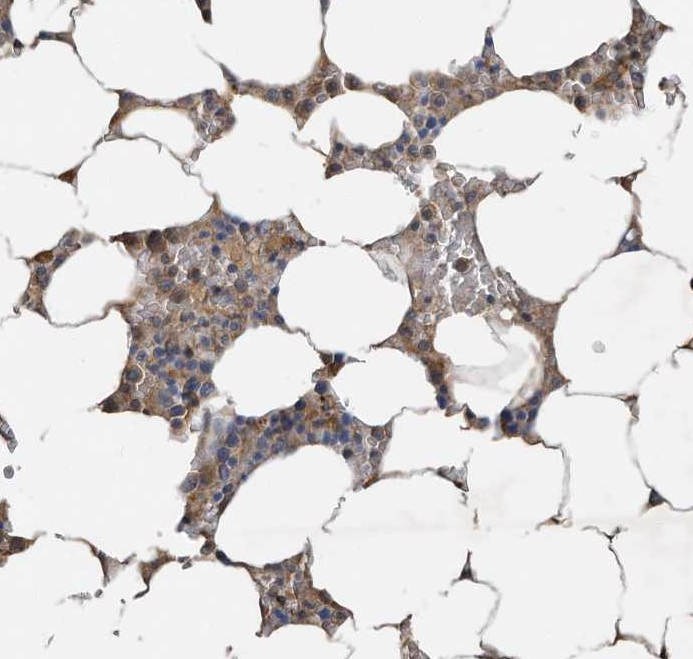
{"staining": {"intensity": "negative", "quantity": "none", "location": "none"}, "tissue": "bone marrow", "cell_type": "Hematopoietic cells", "image_type": "normal", "snomed": [{"axis": "morphology", "description": "Normal tissue, NOS"}, {"axis": "topography", "description": "Bone marrow"}], "caption": "DAB (3,3'-diaminobenzidine) immunohistochemical staining of benign human bone marrow shows no significant positivity in hematopoietic cells. (DAB (3,3'-diaminobenzidine) IHC with hematoxylin counter stain).", "gene": "CAPN13", "patient": {"sex": "male", "age": 70}}